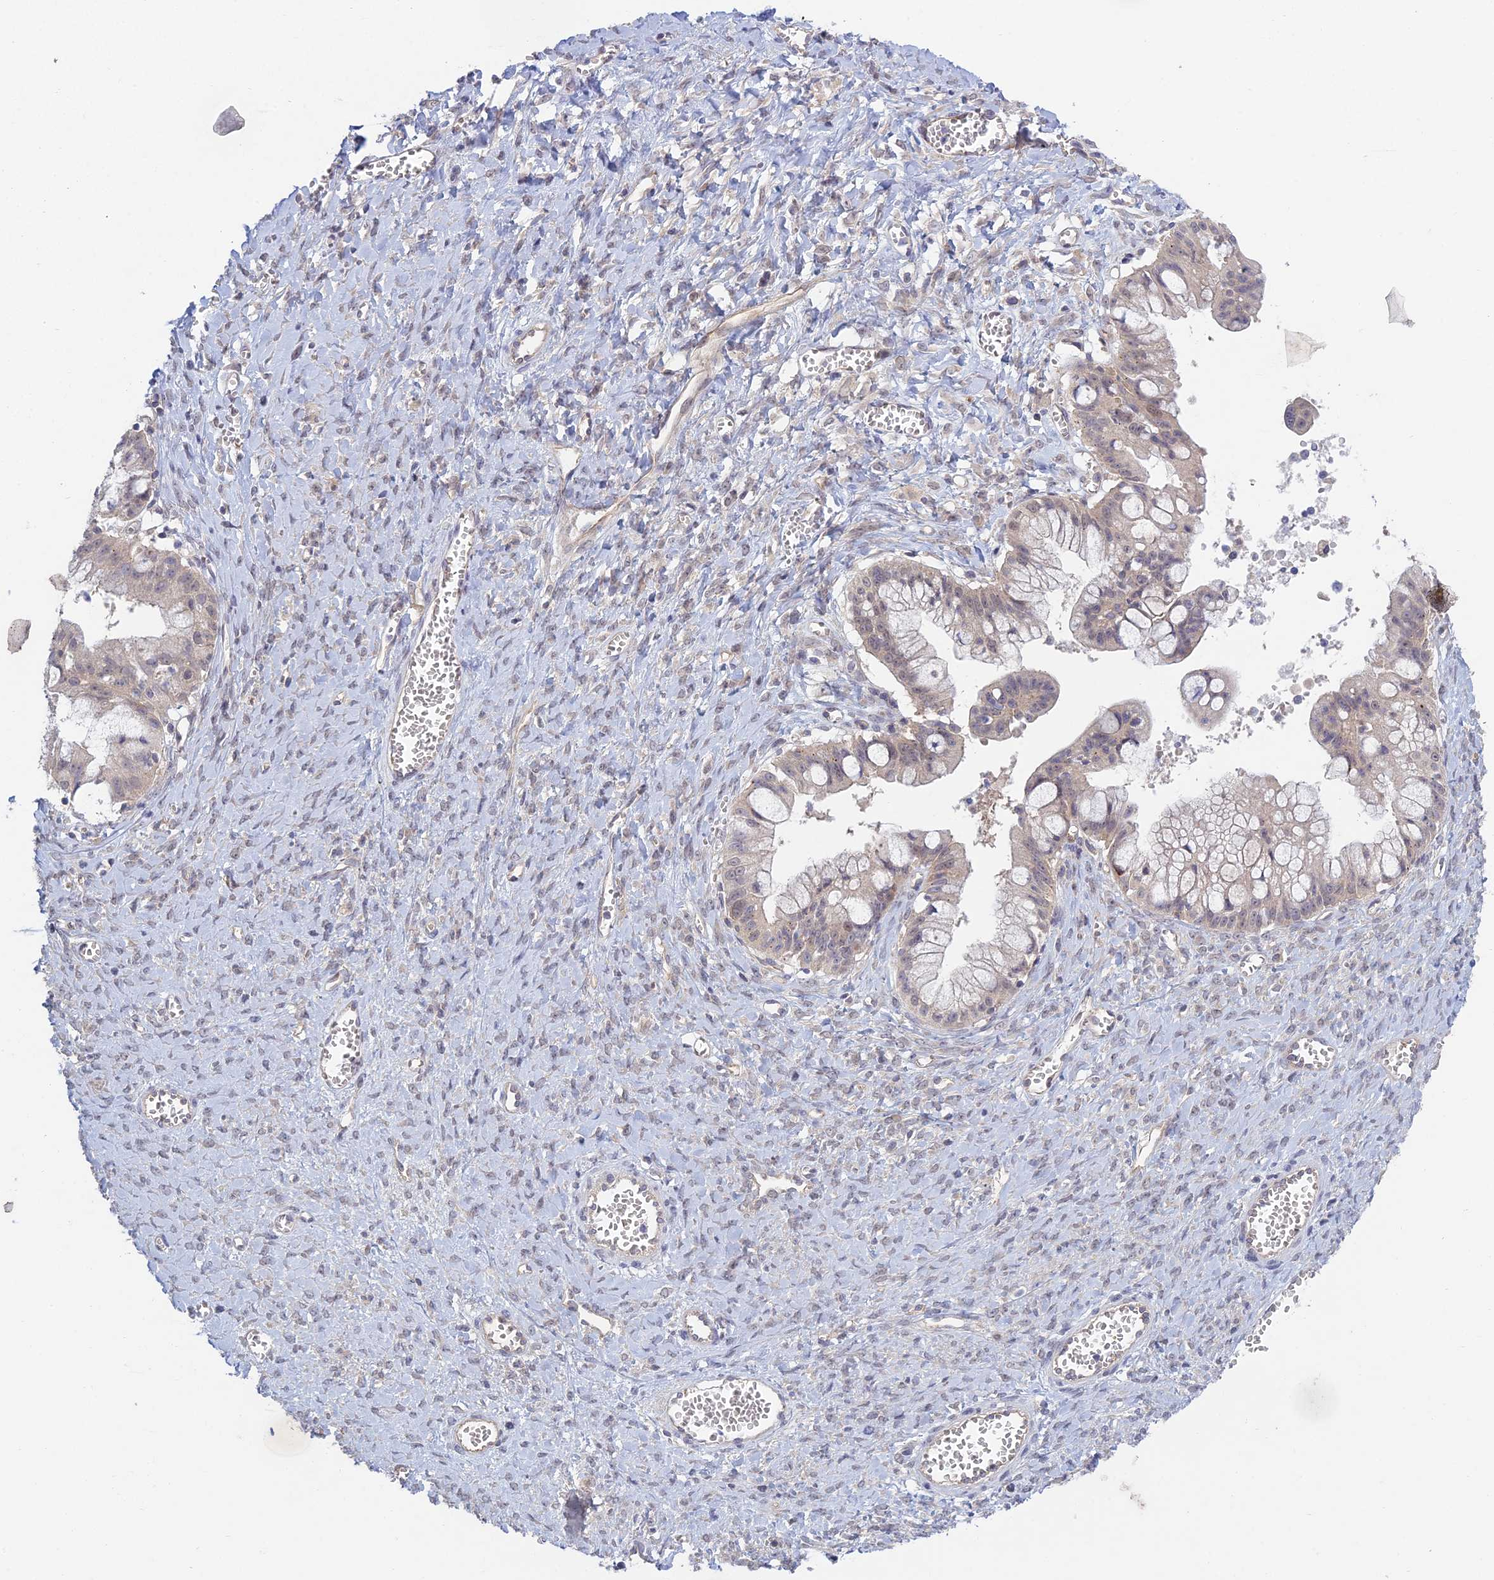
{"staining": {"intensity": "weak", "quantity": "<25%", "location": "nuclear"}, "tissue": "ovarian cancer", "cell_type": "Tumor cells", "image_type": "cancer", "snomed": [{"axis": "morphology", "description": "Cystadenocarcinoma, mucinous, NOS"}, {"axis": "topography", "description": "Ovary"}], "caption": "A high-resolution image shows immunohistochemistry (IHC) staining of mucinous cystadenocarcinoma (ovarian), which shows no significant staining in tumor cells. The staining was performed using DAB (3,3'-diaminobenzidine) to visualize the protein expression in brown, while the nuclei were stained in blue with hematoxylin (Magnification: 20x).", "gene": "METTL26", "patient": {"sex": "female", "age": 70}}